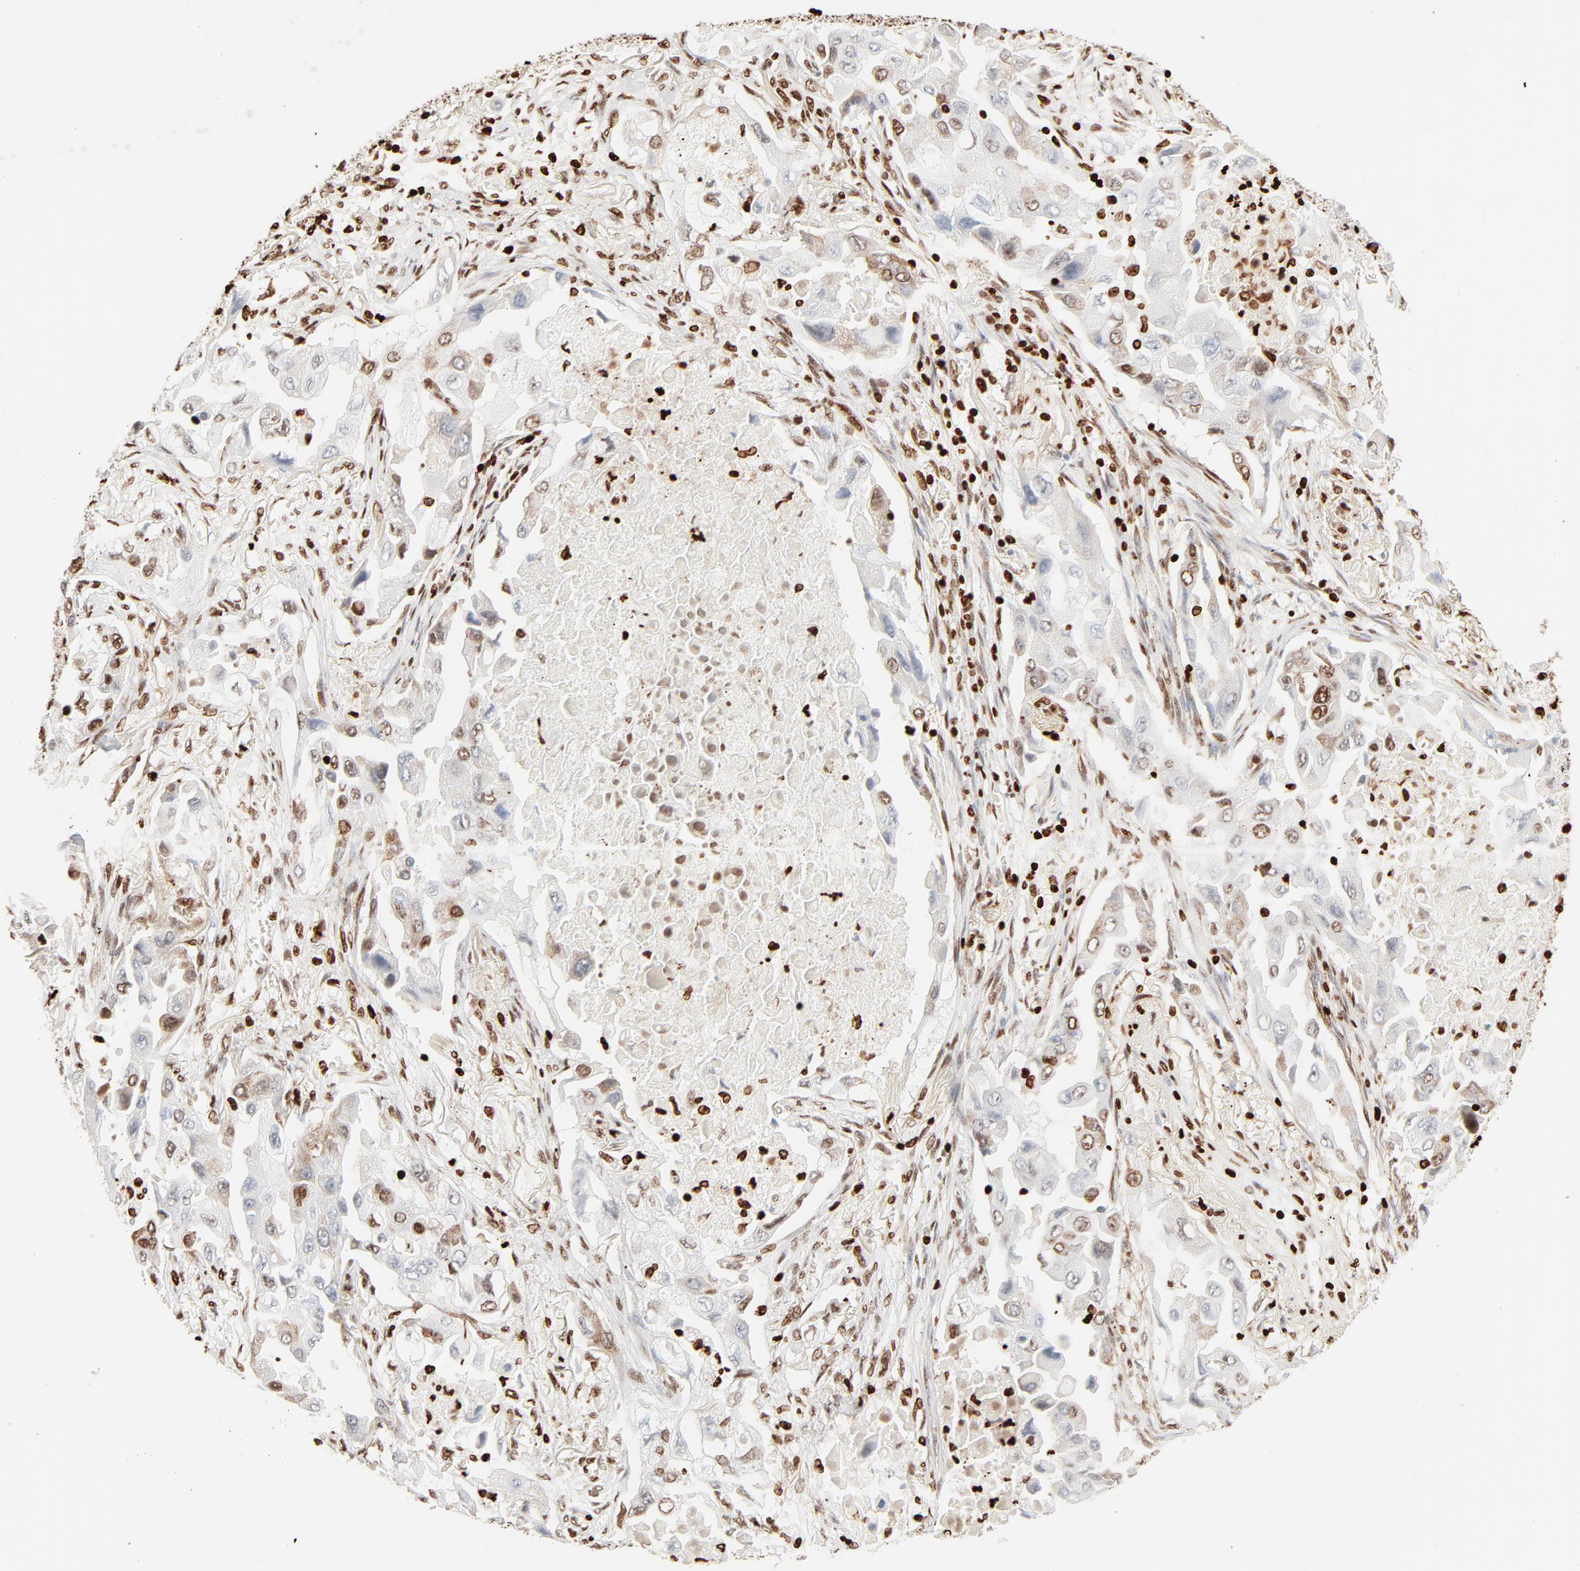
{"staining": {"intensity": "moderate", "quantity": "25%-75%", "location": "nuclear"}, "tissue": "lung cancer", "cell_type": "Tumor cells", "image_type": "cancer", "snomed": [{"axis": "morphology", "description": "Adenocarcinoma, NOS"}, {"axis": "topography", "description": "Lung"}], "caption": "Lung cancer (adenocarcinoma) was stained to show a protein in brown. There is medium levels of moderate nuclear positivity in about 25%-75% of tumor cells.", "gene": "HMGB2", "patient": {"sex": "female", "age": 65}}